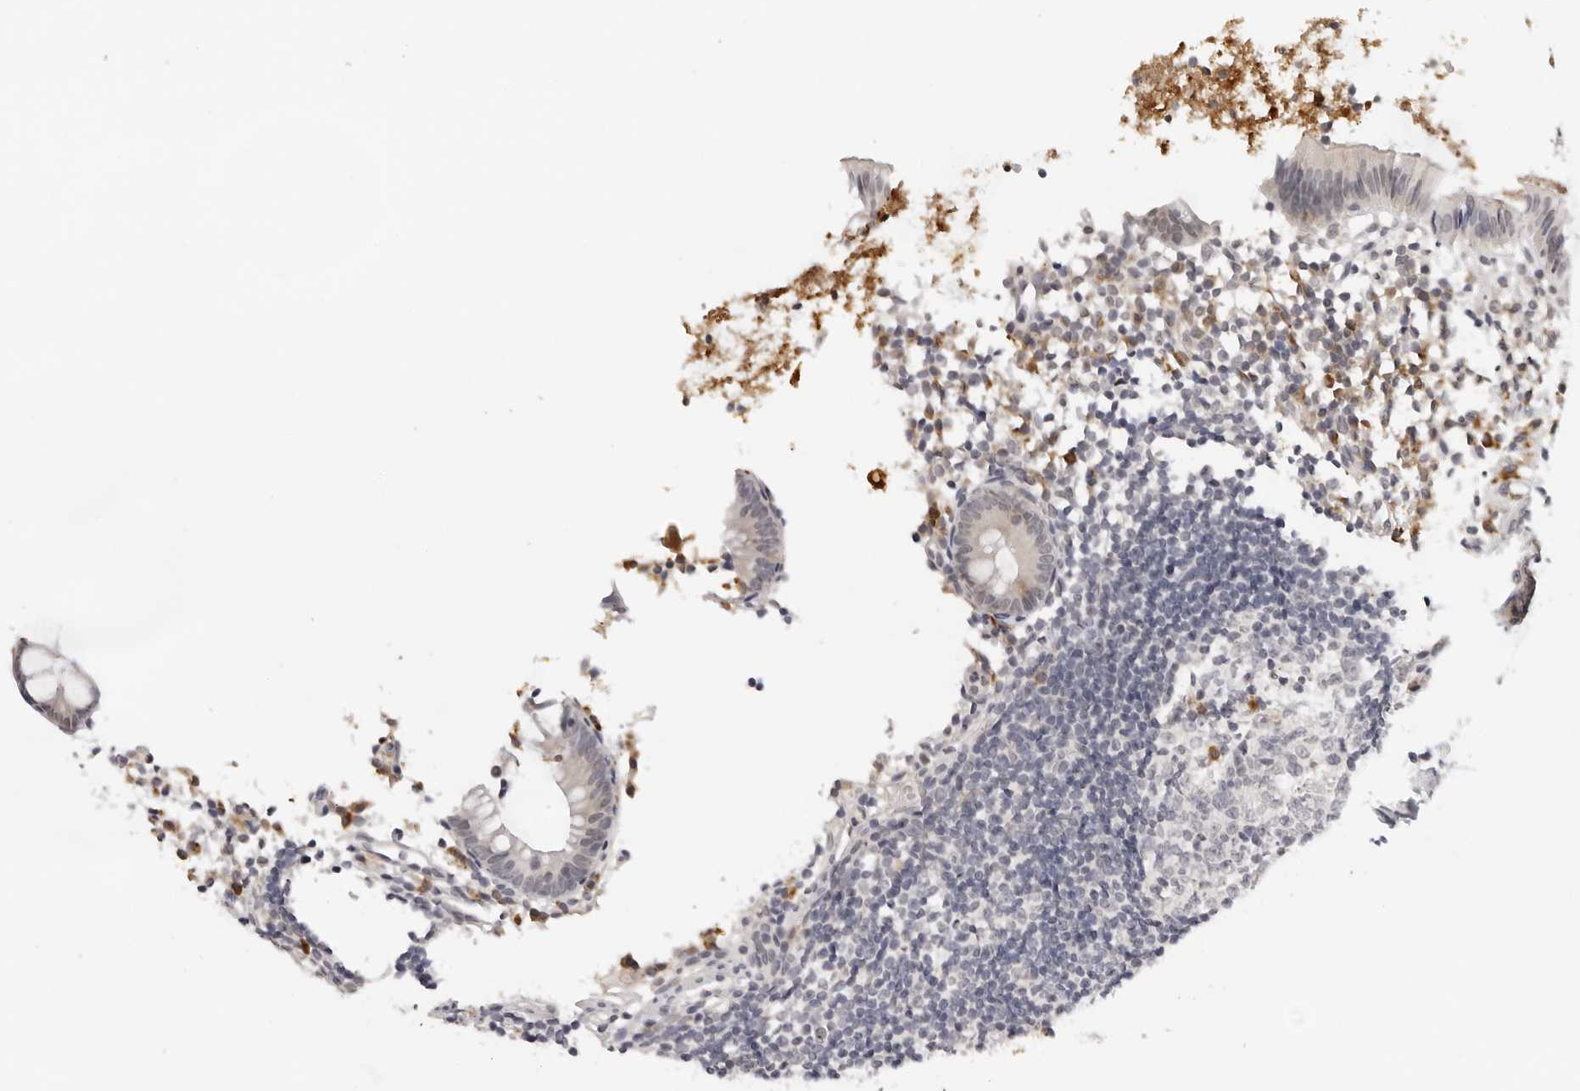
{"staining": {"intensity": "moderate", "quantity": ">75%", "location": "cytoplasmic/membranous"}, "tissue": "appendix", "cell_type": "Glandular cells", "image_type": "normal", "snomed": [{"axis": "morphology", "description": "Normal tissue, NOS"}, {"axis": "topography", "description": "Appendix"}], "caption": "High-power microscopy captured an immunohistochemistry (IHC) micrograph of benign appendix, revealing moderate cytoplasmic/membranous expression in about >75% of glandular cells. (DAB (3,3'-diaminobenzidine) IHC, brown staining for protein, blue staining for nuclei).", "gene": "IL17RA", "patient": {"sex": "female", "age": 20}}